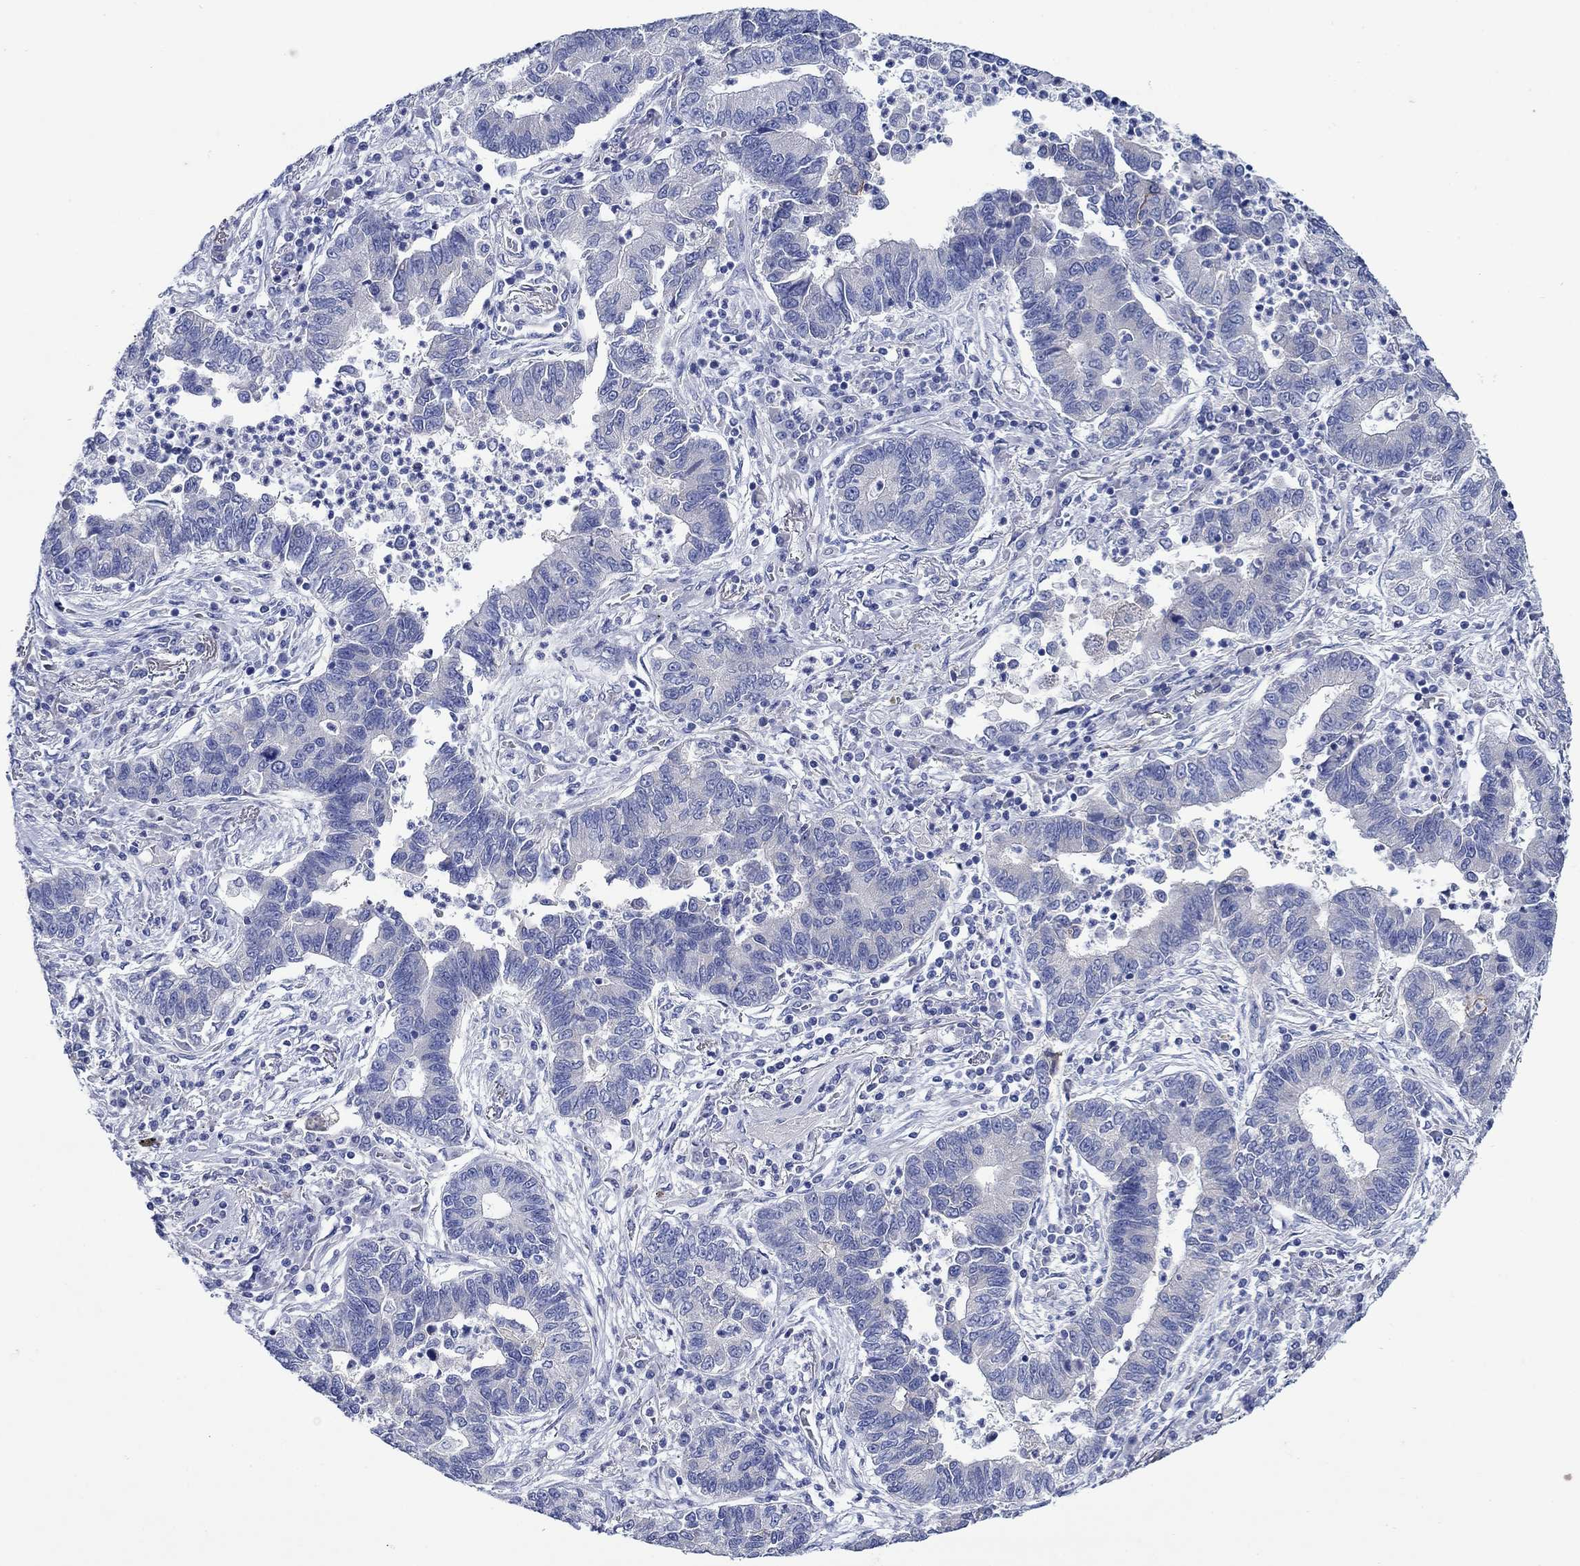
{"staining": {"intensity": "negative", "quantity": "none", "location": "none"}, "tissue": "lung cancer", "cell_type": "Tumor cells", "image_type": "cancer", "snomed": [{"axis": "morphology", "description": "Adenocarcinoma, NOS"}, {"axis": "topography", "description": "Lung"}], "caption": "Immunohistochemistry of human adenocarcinoma (lung) shows no expression in tumor cells.", "gene": "TRIM16", "patient": {"sex": "female", "age": 57}}